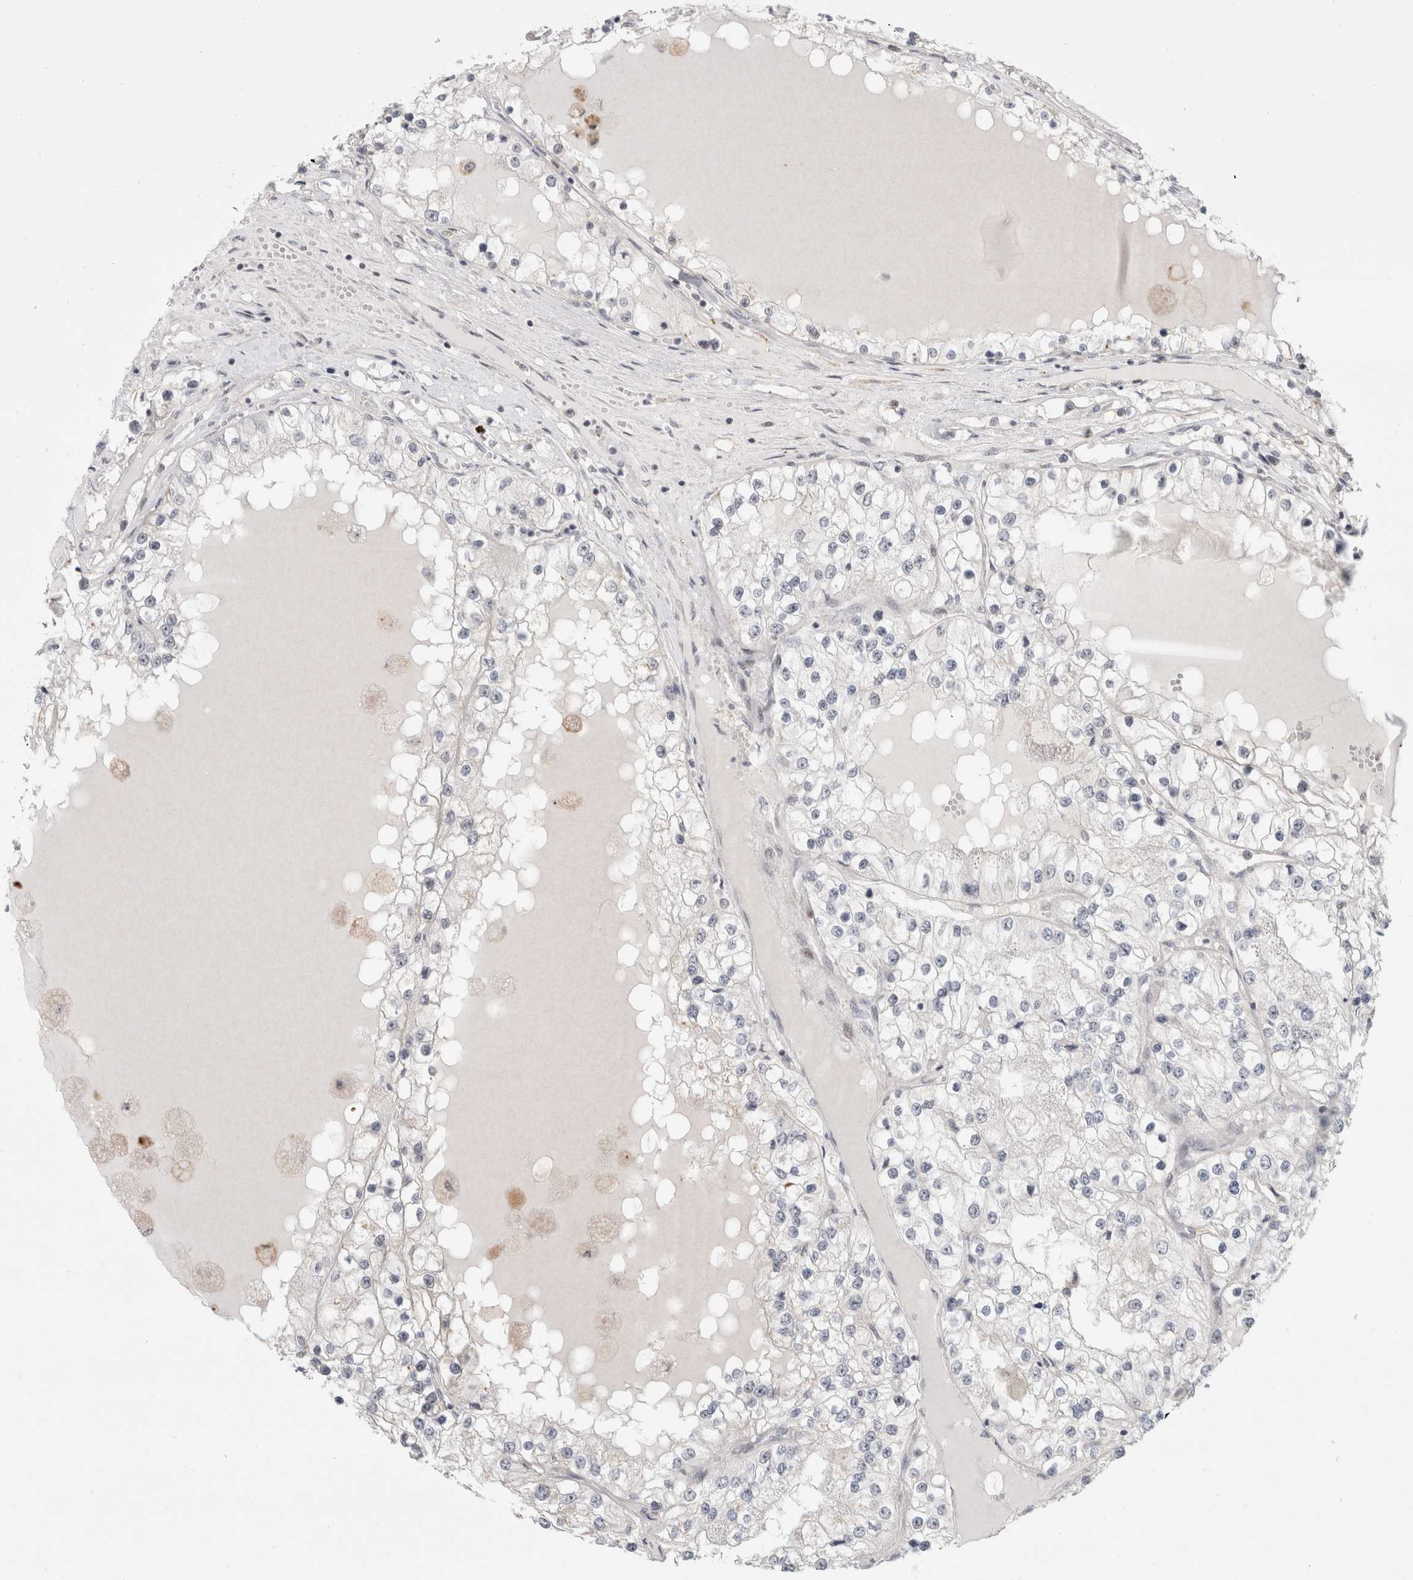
{"staining": {"intensity": "negative", "quantity": "none", "location": "none"}, "tissue": "renal cancer", "cell_type": "Tumor cells", "image_type": "cancer", "snomed": [{"axis": "morphology", "description": "Adenocarcinoma, NOS"}, {"axis": "topography", "description": "Kidney"}], "caption": "Protein analysis of renal cancer (adenocarcinoma) exhibits no significant staining in tumor cells.", "gene": "SENP6", "patient": {"sex": "male", "age": 68}}